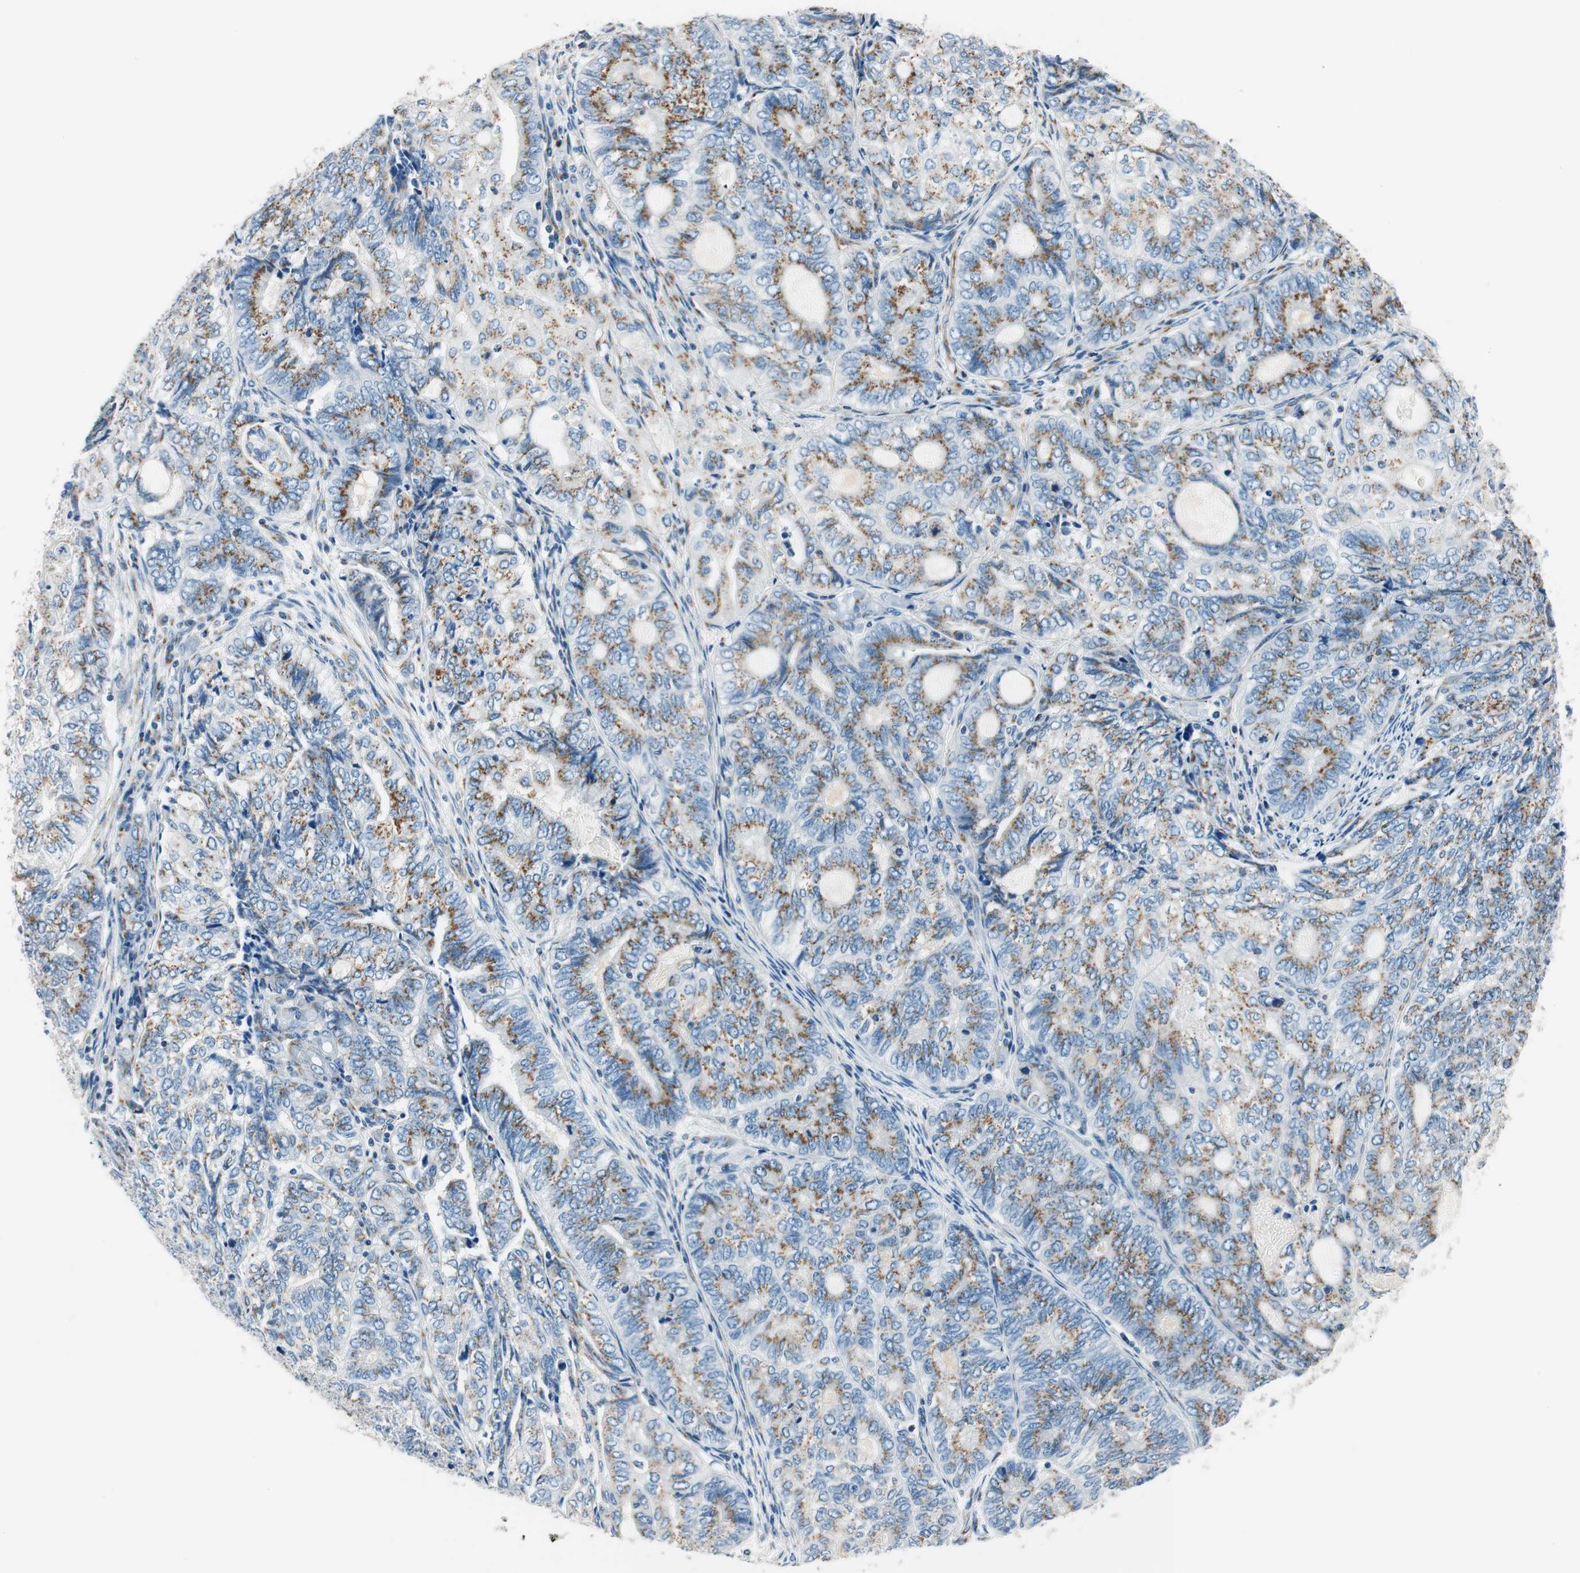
{"staining": {"intensity": "moderate", "quantity": ">75%", "location": "cytoplasmic/membranous"}, "tissue": "endometrial cancer", "cell_type": "Tumor cells", "image_type": "cancer", "snomed": [{"axis": "morphology", "description": "Adenocarcinoma, NOS"}, {"axis": "topography", "description": "Uterus"}, {"axis": "topography", "description": "Endometrium"}], "caption": "Approximately >75% of tumor cells in human endometrial cancer (adenocarcinoma) show moderate cytoplasmic/membranous protein expression as visualized by brown immunohistochemical staining.", "gene": "TMF1", "patient": {"sex": "female", "age": 70}}